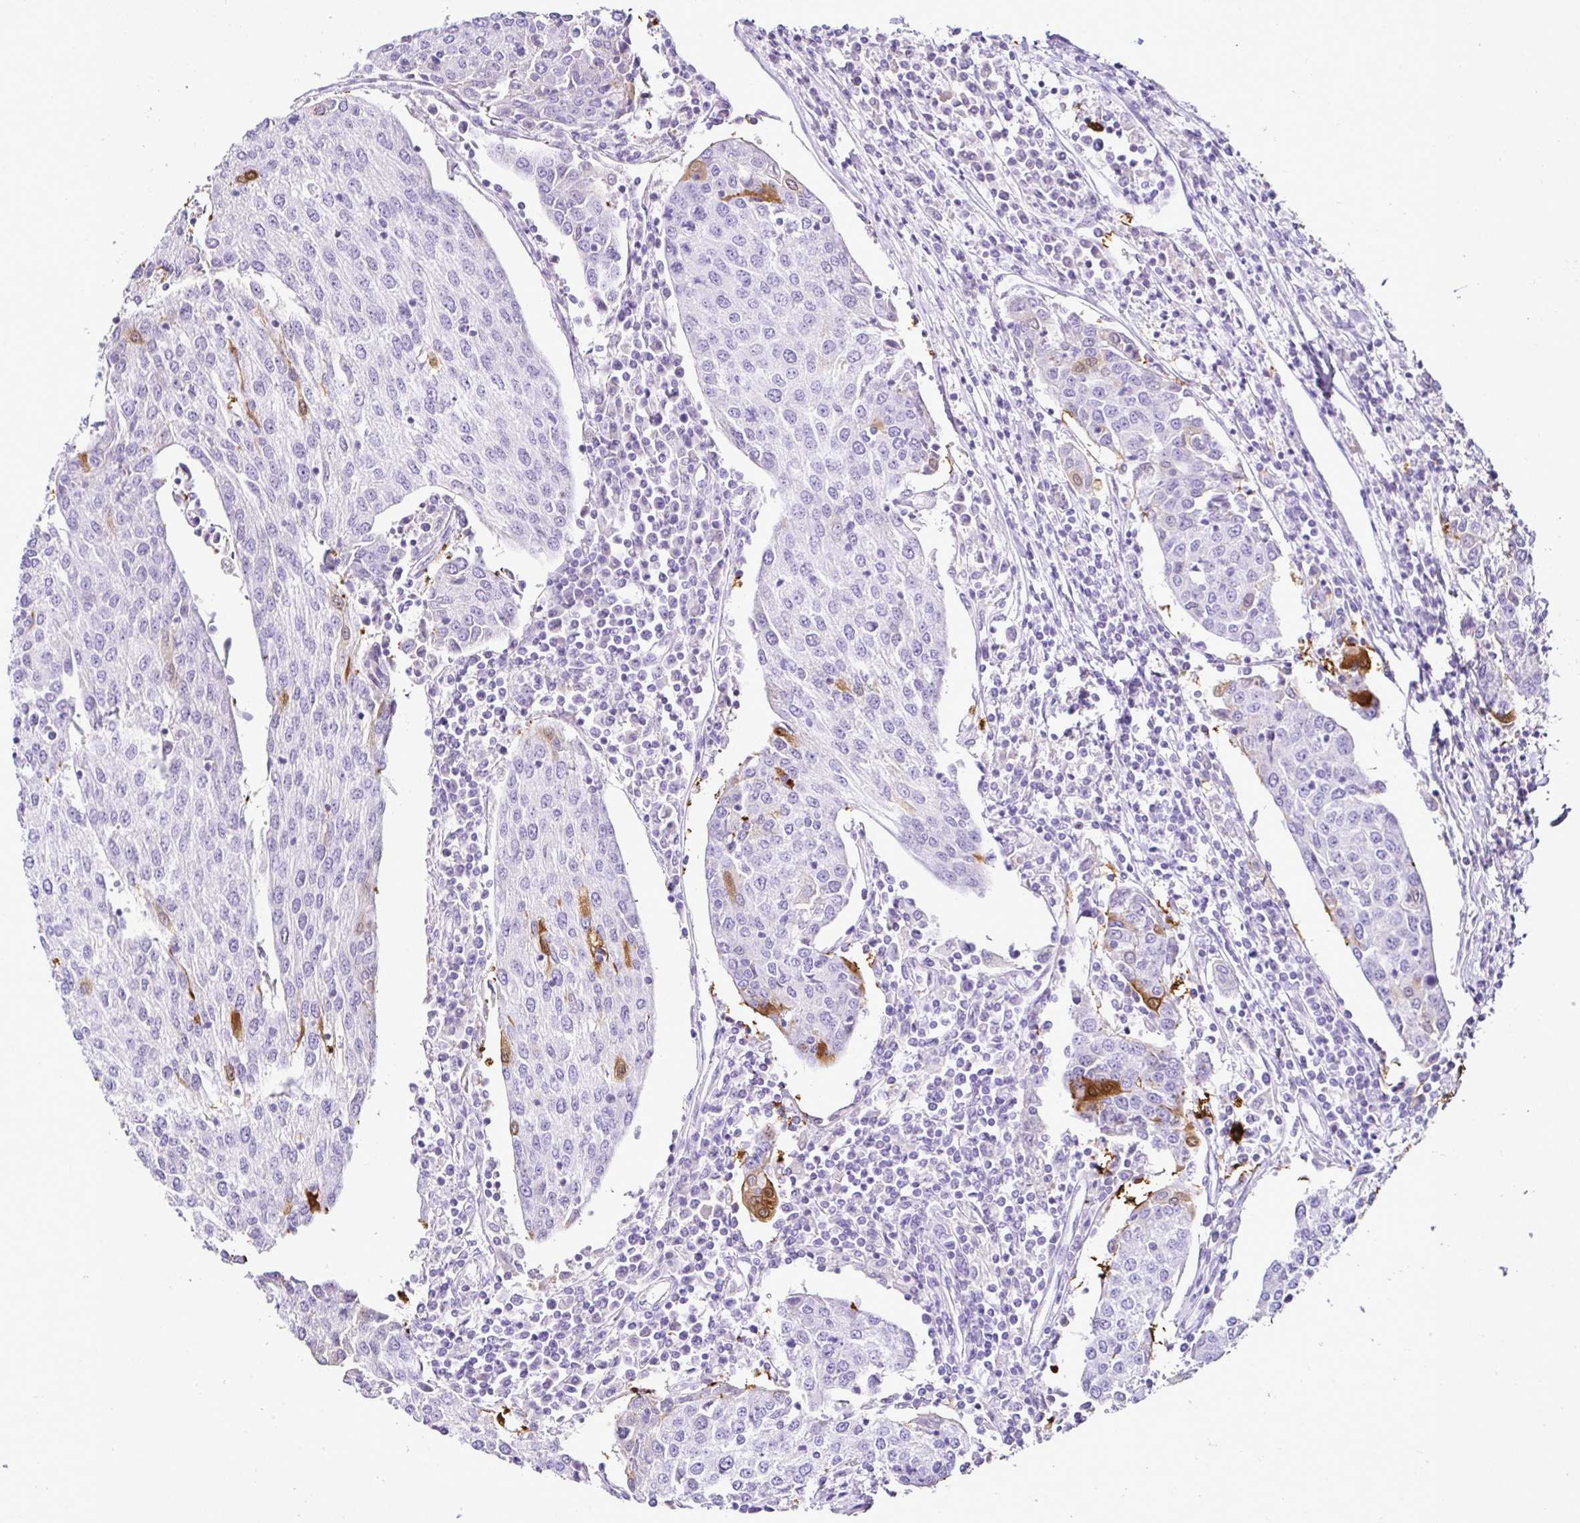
{"staining": {"intensity": "strong", "quantity": "<25%", "location": "cytoplasmic/membranous,nuclear"}, "tissue": "urothelial cancer", "cell_type": "Tumor cells", "image_type": "cancer", "snomed": [{"axis": "morphology", "description": "Urothelial carcinoma, High grade"}, {"axis": "topography", "description": "Urinary bladder"}], "caption": "This is a micrograph of immunohistochemistry staining of high-grade urothelial carcinoma, which shows strong positivity in the cytoplasmic/membranous and nuclear of tumor cells.", "gene": "SERPINB3", "patient": {"sex": "female", "age": 85}}